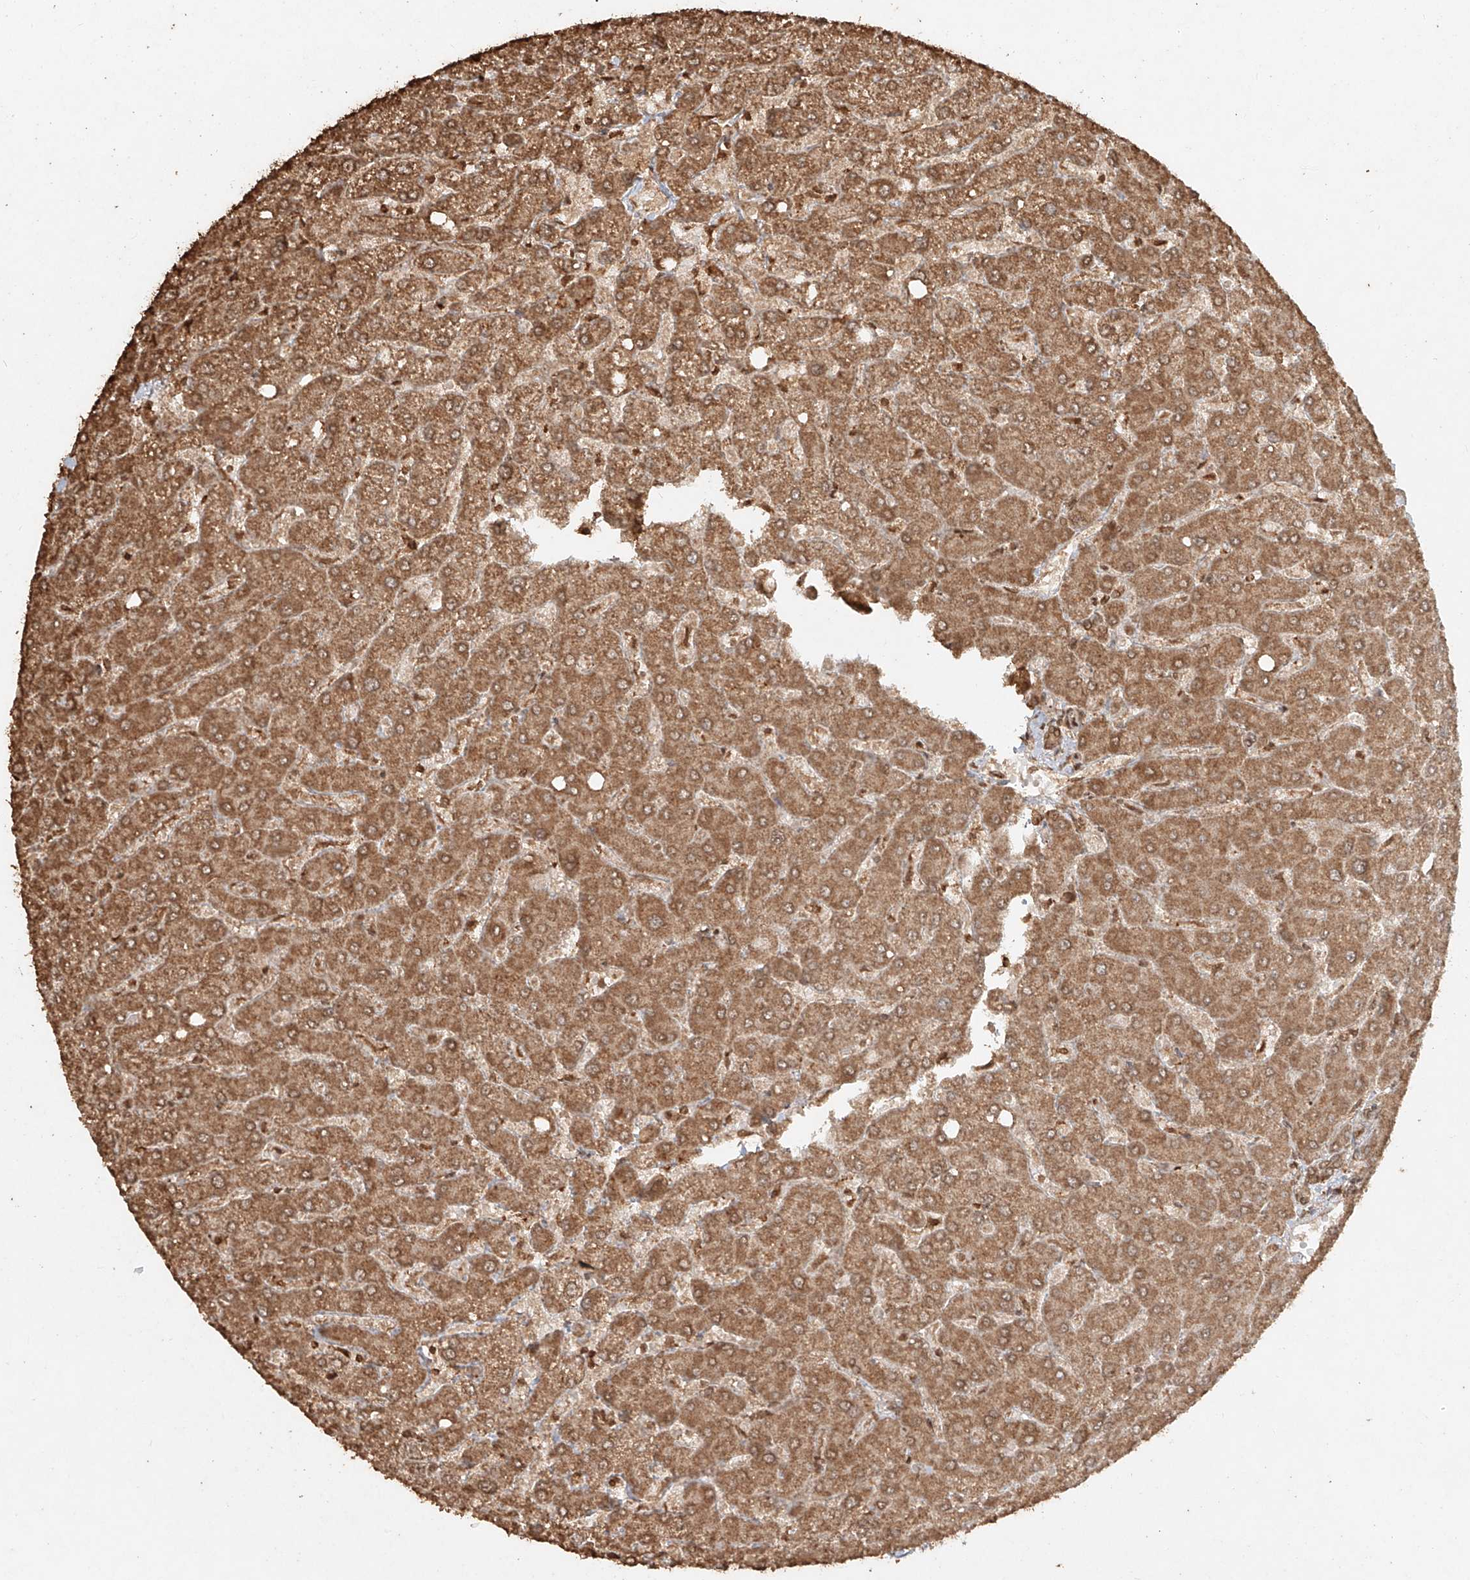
{"staining": {"intensity": "moderate", "quantity": ">75%", "location": "cytoplasmic/membranous,nuclear"}, "tissue": "liver", "cell_type": "Cholangiocytes", "image_type": "normal", "snomed": [{"axis": "morphology", "description": "Normal tissue, NOS"}, {"axis": "topography", "description": "Liver"}], "caption": "Protein expression analysis of unremarkable liver displays moderate cytoplasmic/membranous,nuclear expression in about >75% of cholangiocytes.", "gene": "TIGAR", "patient": {"sex": "female", "age": 54}}